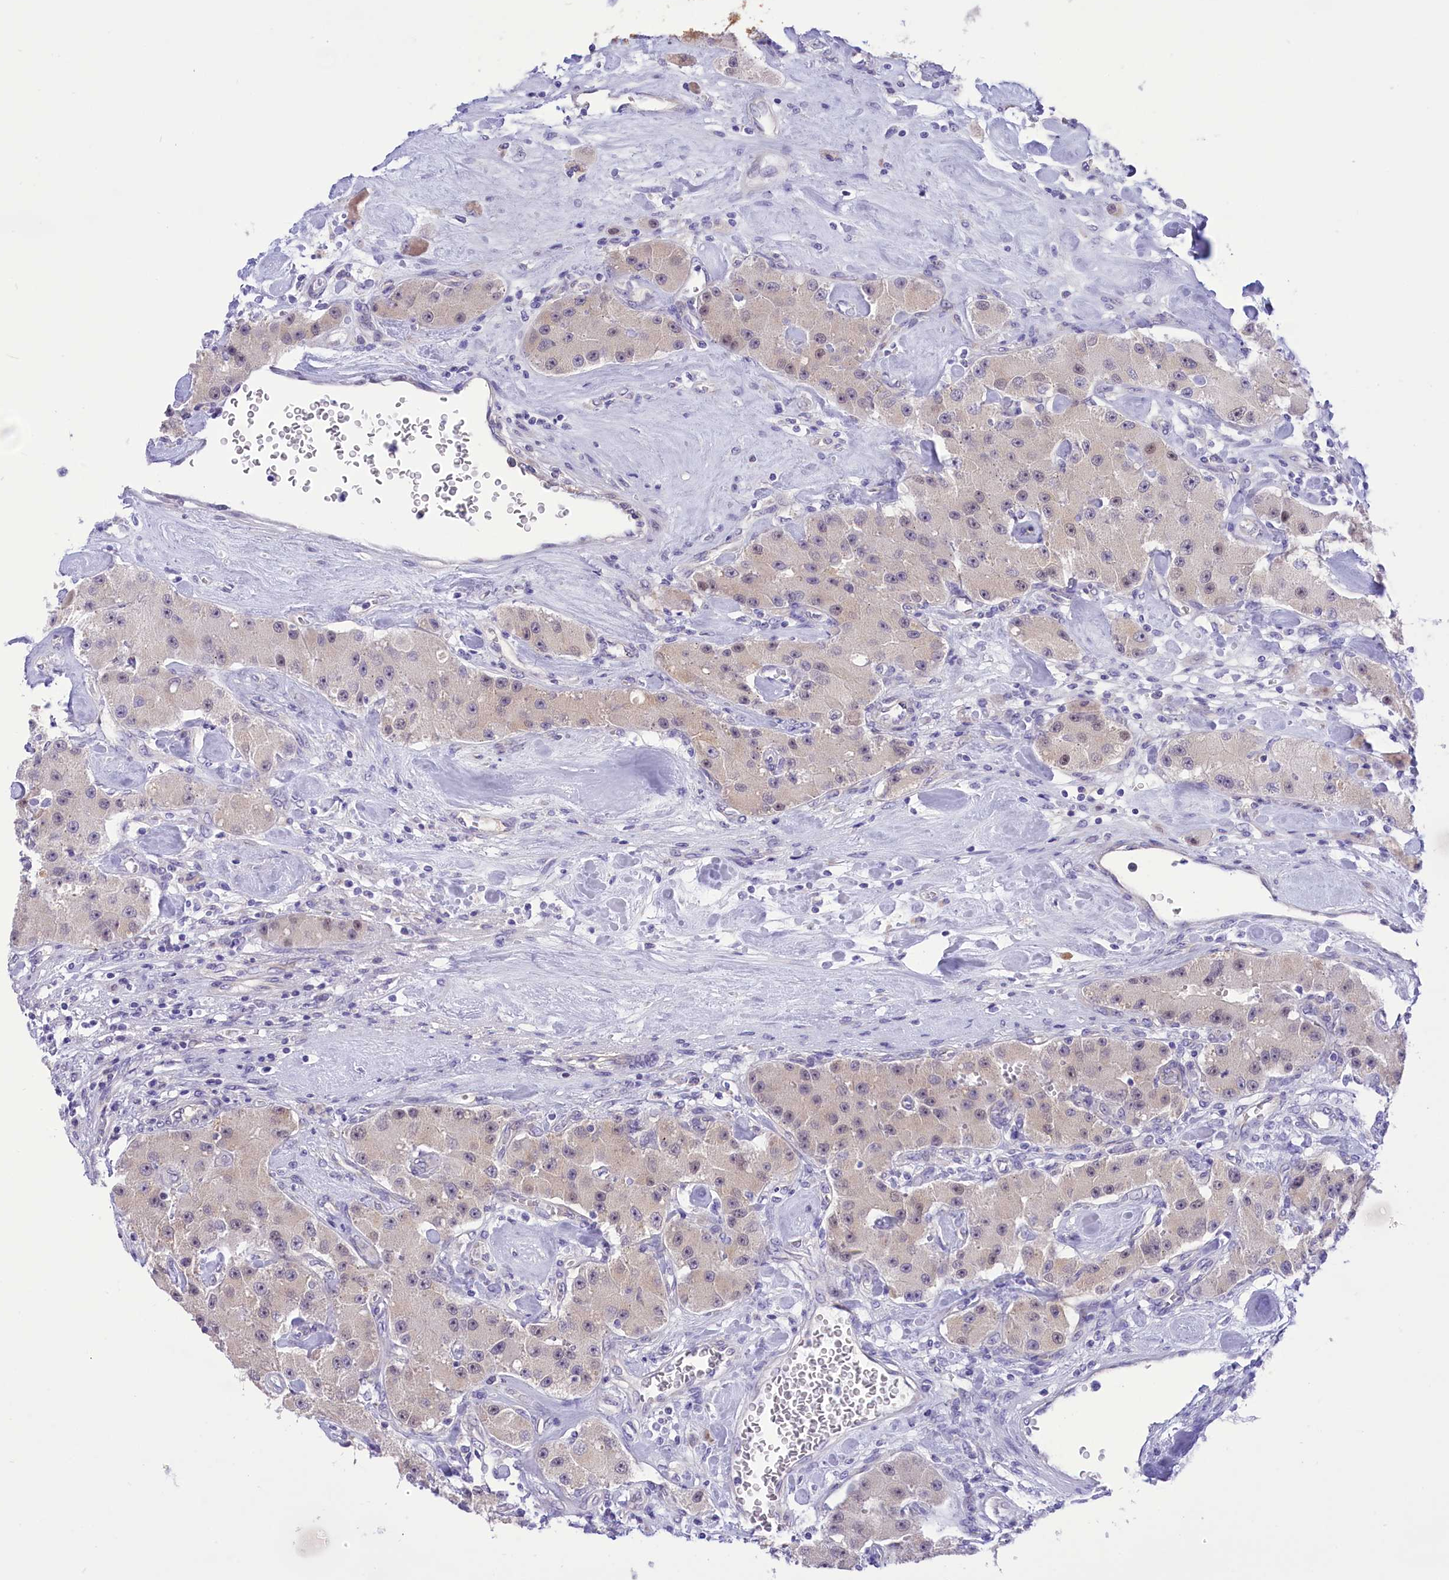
{"staining": {"intensity": "negative", "quantity": "none", "location": "none"}, "tissue": "carcinoid", "cell_type": "Tumor cells", "image_type": "cancer", "snomed": [{"axis": "morphology", "description": "Carcinoid, malignant, NOS"}, {"axis": "topography", "description": "Pancreas"}], "caption": "There is no significant staining in tumor cells of malignant carcinoid.", "gene": "DCAF16", "patient": {"sex": "male", "age": 41}}